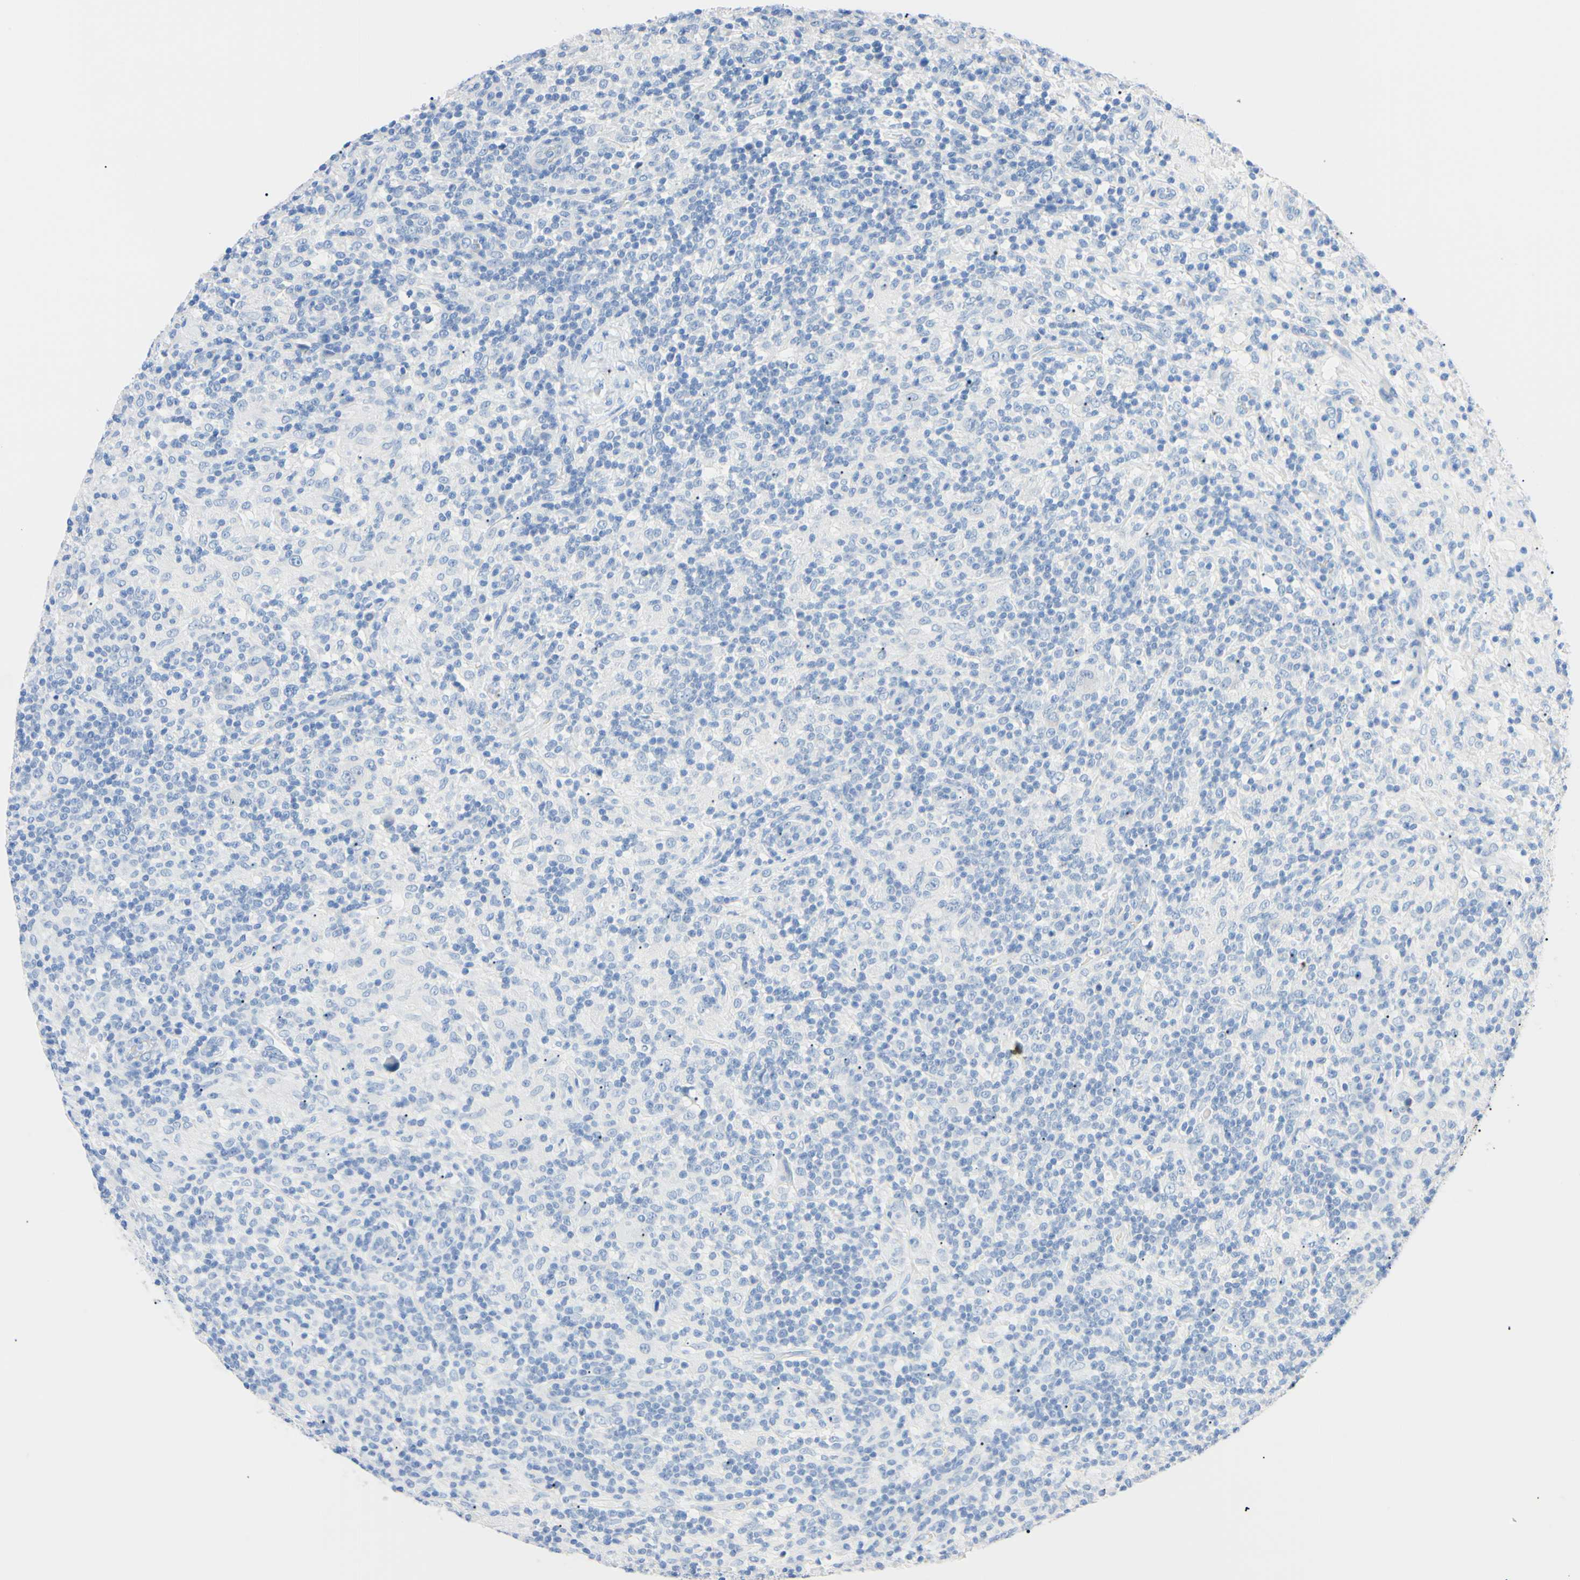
{"staining": {"intensity": "negative", "quantity": "none", "location": "none"}, "tissue": "lymphoma", "cell_type": "Tumor cells", "image_type": "cancer", "snomed": [{"axis": "morphology", "description": "Hodgkin's disease, NOS"}, {"axis": "topography", "description": "Lymph node"}], "caption": "Tumor cells show no significant protein staining in lymphoma.", "gene": "RARS1", "patient": {"sex": "male", "age": 70}}